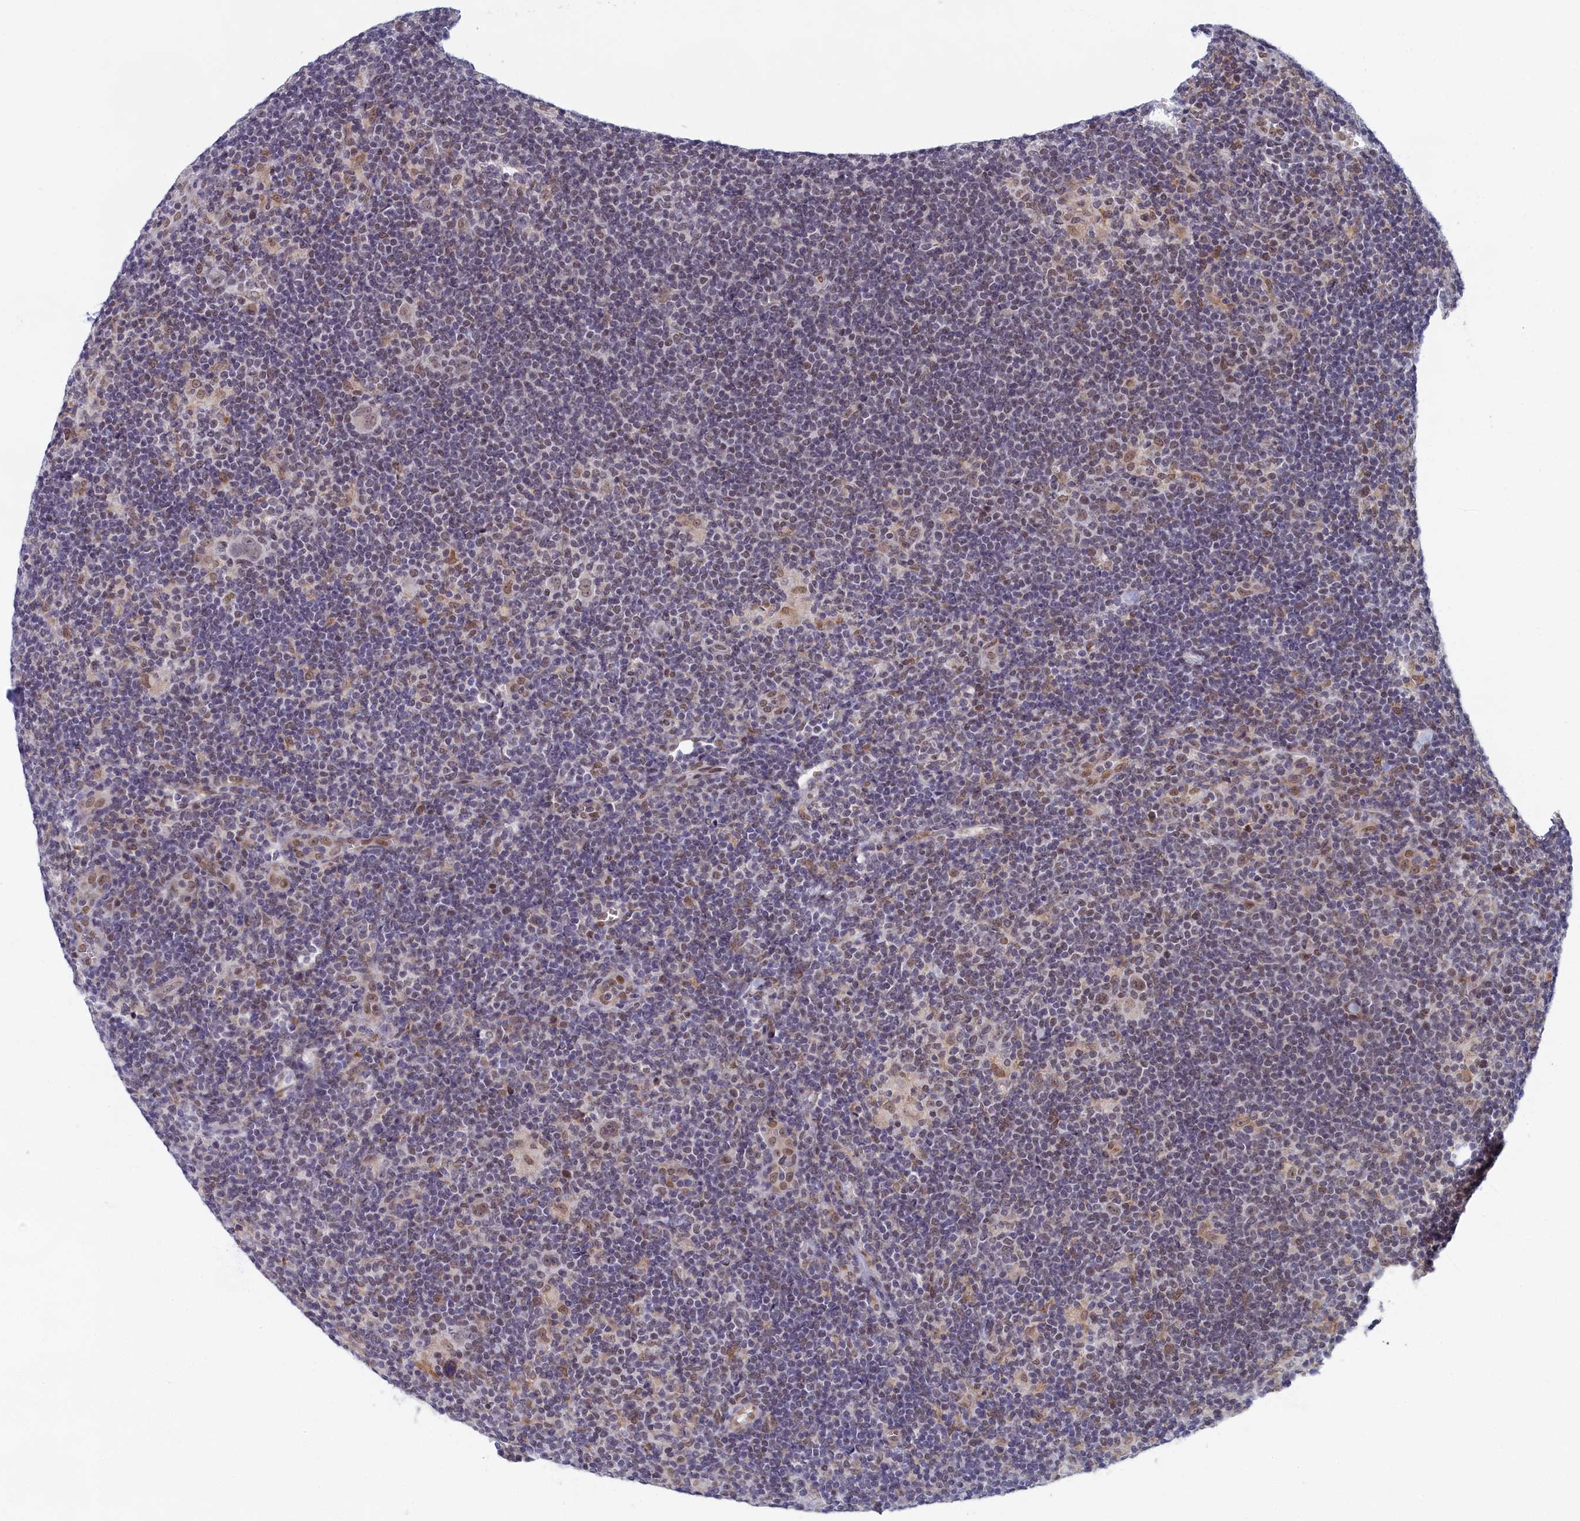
{"staining": {"intensity": "weak", "quantity": "25%-75%", "location": "nuclear"}, "tissue": "lymphoma", "cell_type": "Tumor cells", "image_type": "cancer", "snomed": [{"axis": "morphology", "description": "Hodgkin's disease, NOS"}, {"axis": "topography", "description": "Lymph node"}], "caption": "IHC photomicrograph of lymphoma stained for a protein (brown), which displays low levels of weak nuclear staining in about 25%-75% of tumor cells.", "gene": "DNAJC17", "patient": {"sex": "female", "age": 57}}